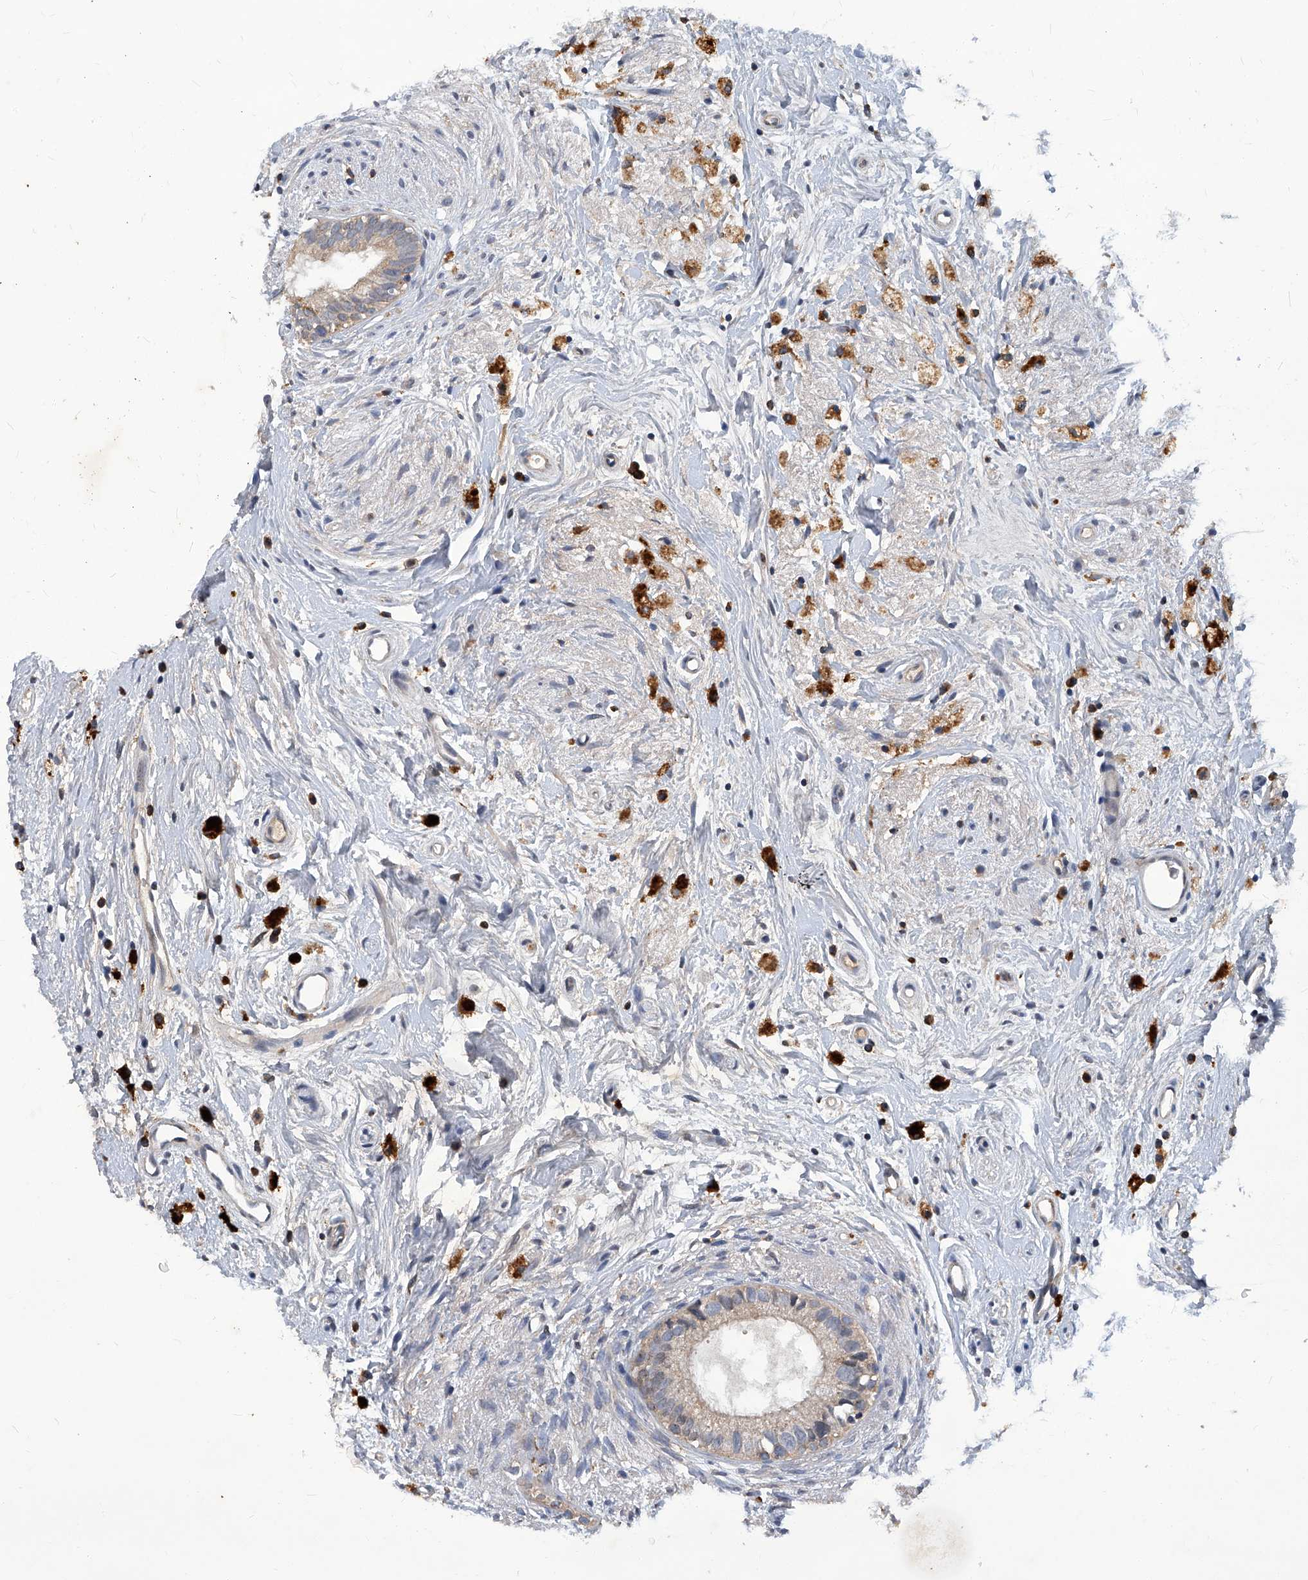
{"staining": {"intensity": "weak", "quantity": ">75%", "location": "cytoplasmic/membranous"}, "tissue": "epididymis", "cell_type": "Glandular cells", "image_type": "normal", "snomed": [{"axis": "morphology", "description": "Normal tissue, NOS"}, {"axis": "topography", "description": "Epididymis"}], "caption": "Protein expression analysis of unremarkable human epididymis reveals weak cytoplasmic/membranous positivity in about >75% of glandular cells.", "gene": "TNFRSF13B", "patient": {"sex": "male", "age": 80}}